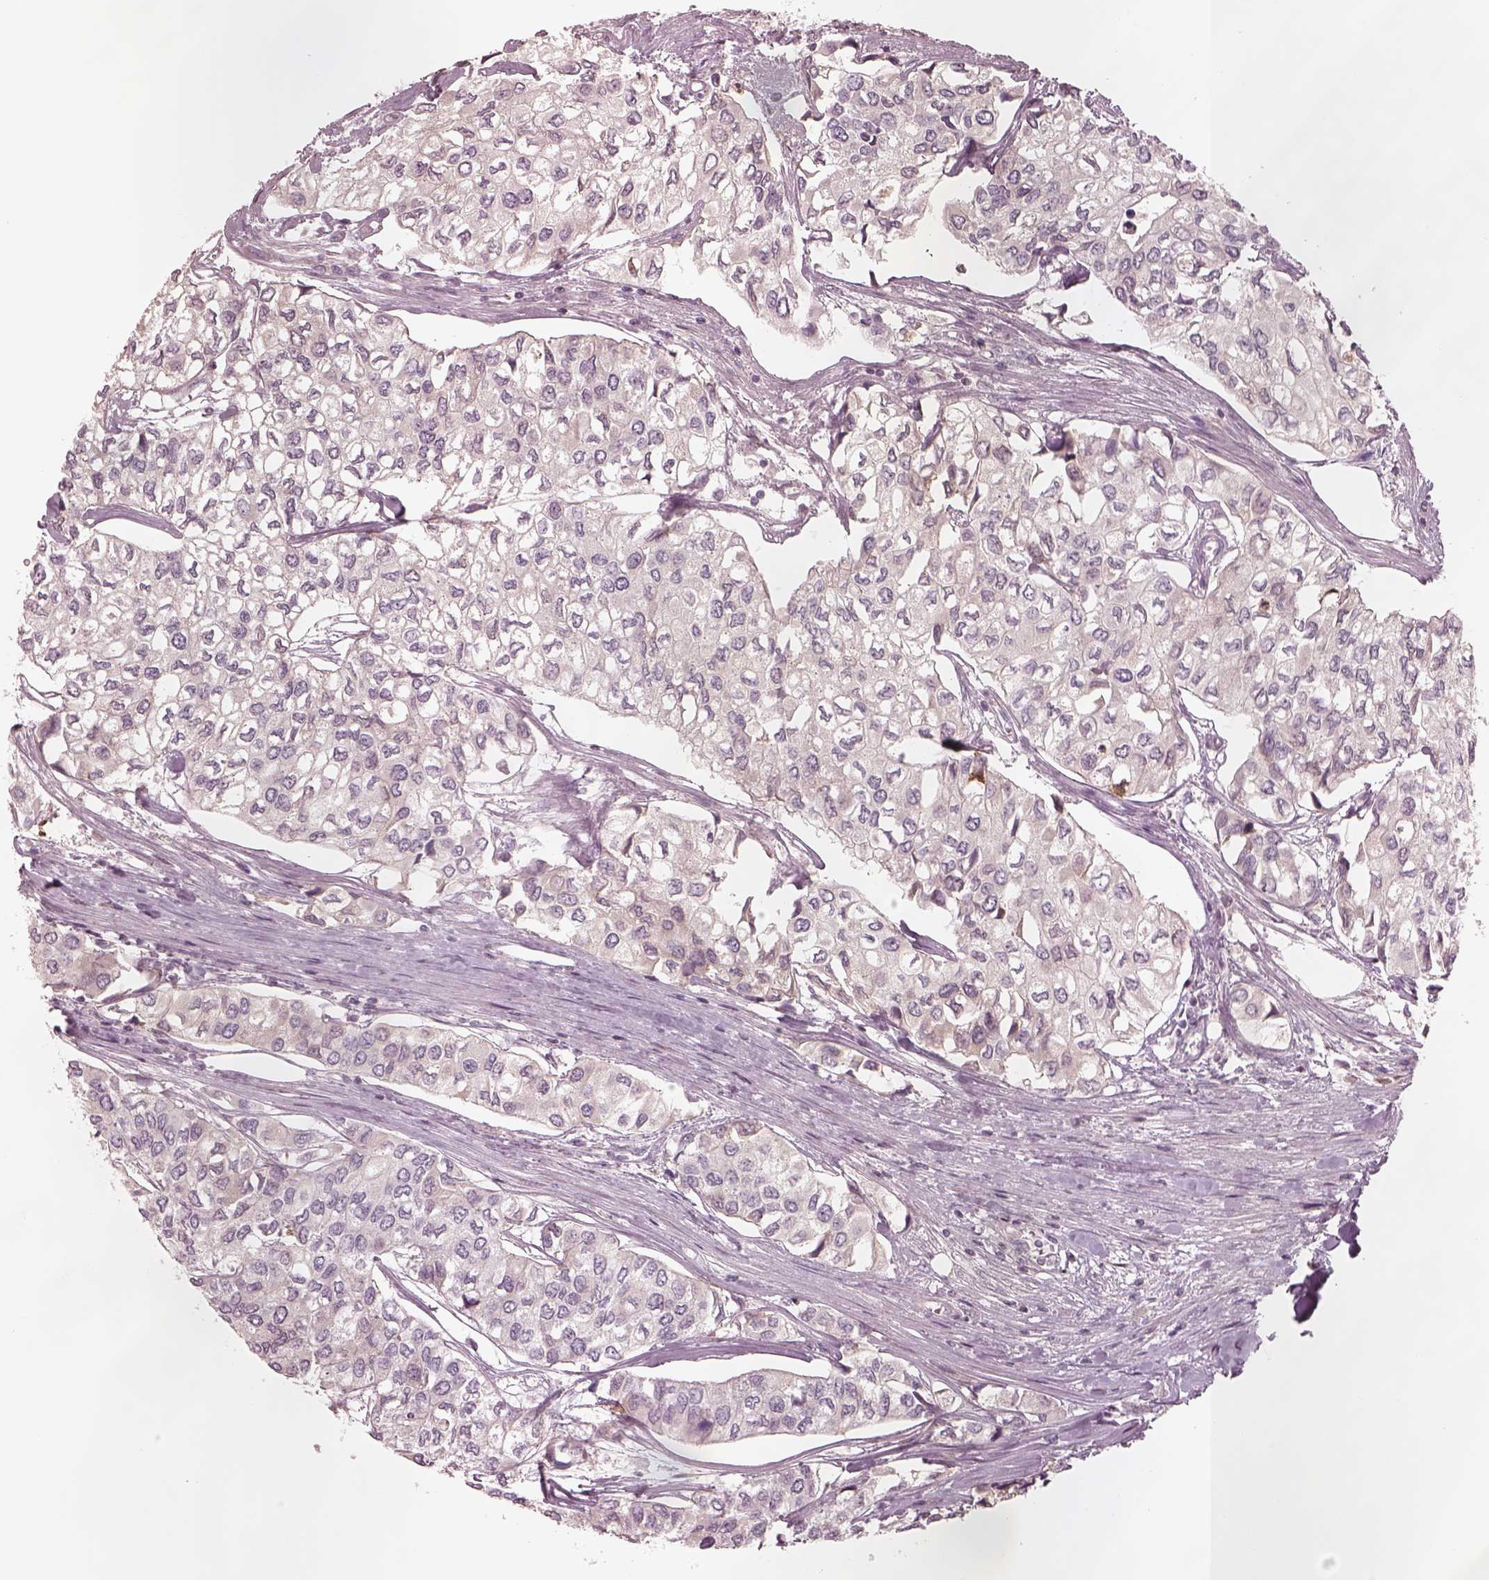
{"staining": {"intensity": "negative", "quantity": "none", "location": "none"}, "tissue": "urothelial cancer", "cell_type": "Tumor cells", "image_type": "cancer", "snomed": [{"axis": "morphology", "description": "Urothelial carcinoma, High grade"}, {"axis": "topography", "description": "Urinary bladder"}], "caption": "DAB (3,3'-diaminobenzidine) immunohistochemical staining of human urothelial carcinoma (high-grade) displays no significant positivity in tumor cells.", "gene": "TLX3", "patient": {"sex": "male", "age": 73}}